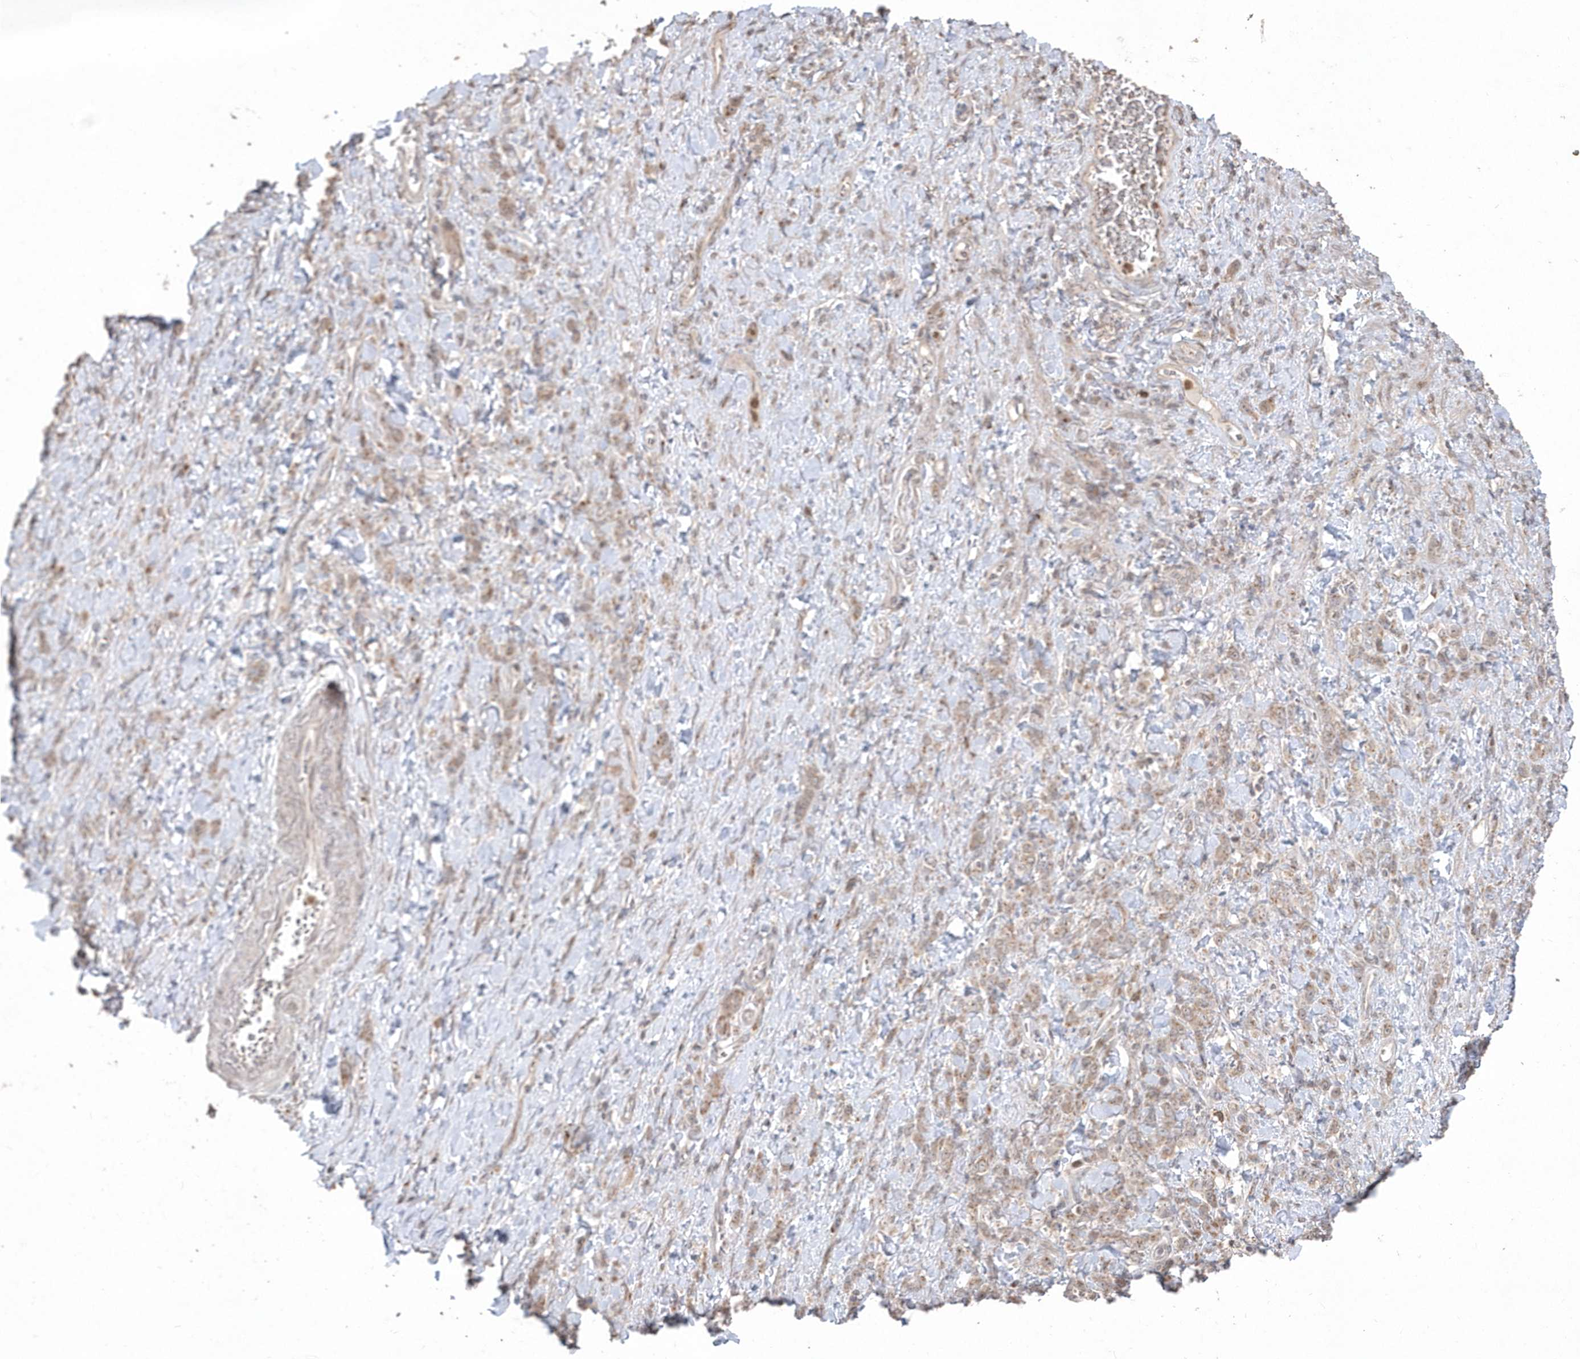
{"staining": {"intensity": "weak", "quantity": ">75%", "location": "cytoplasmic/membranous"}, "tissue": "stomach cancer", "cell_type": "Tumor cells", "image_type": "cancer", "snomed": [{"axis": "morphology", "description": "Normal tissue, NOS"}, {"axis": "morphology", "description": "Adenocarcinoma, NOS"}, {"axis": "topography", "description": "Stomach"}], "caption": "Adenocarcinoma (stomach) was stained to show a protein in brown. There is low levels of weak cytoplasmic/membranous positivity in about >75% of tumor cells.", "gene": "GEMIN6", "patient": {"sex": "male", "age": 82}}